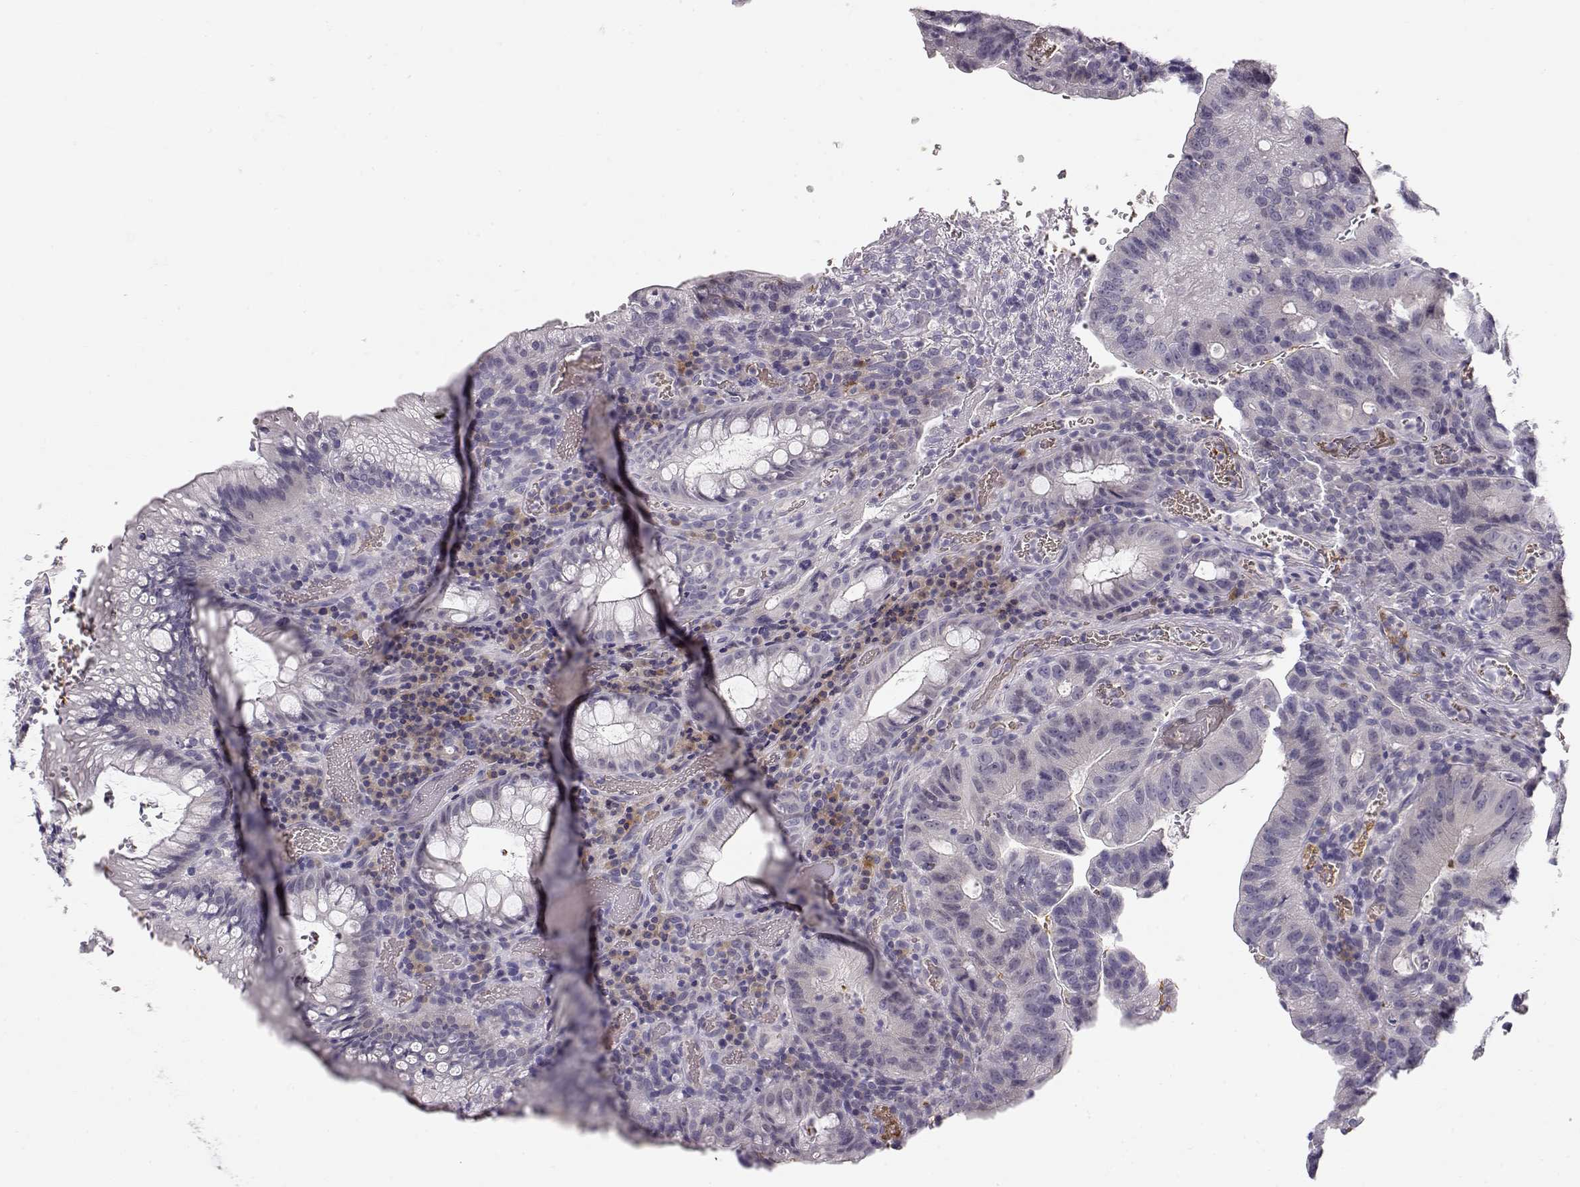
{"staining": {"intensity": "negative", "quantity": "none", "location": "none"}, "tissue": "colorectal cancer", "cell_type": "Tumor cells", "image_type": "cancer", "snomed": [{"axis": "morphology", "description": "Adenocarcinoma, NOS"}, {"axis": "topography", "description": "Colon"}], "caption": "Immunohistochemistry of adenocarcinoma (colorectal) reveals no staining in tumor cells.", "gene": "TTC26", "patient": {"sex": "male", "age": 67}}